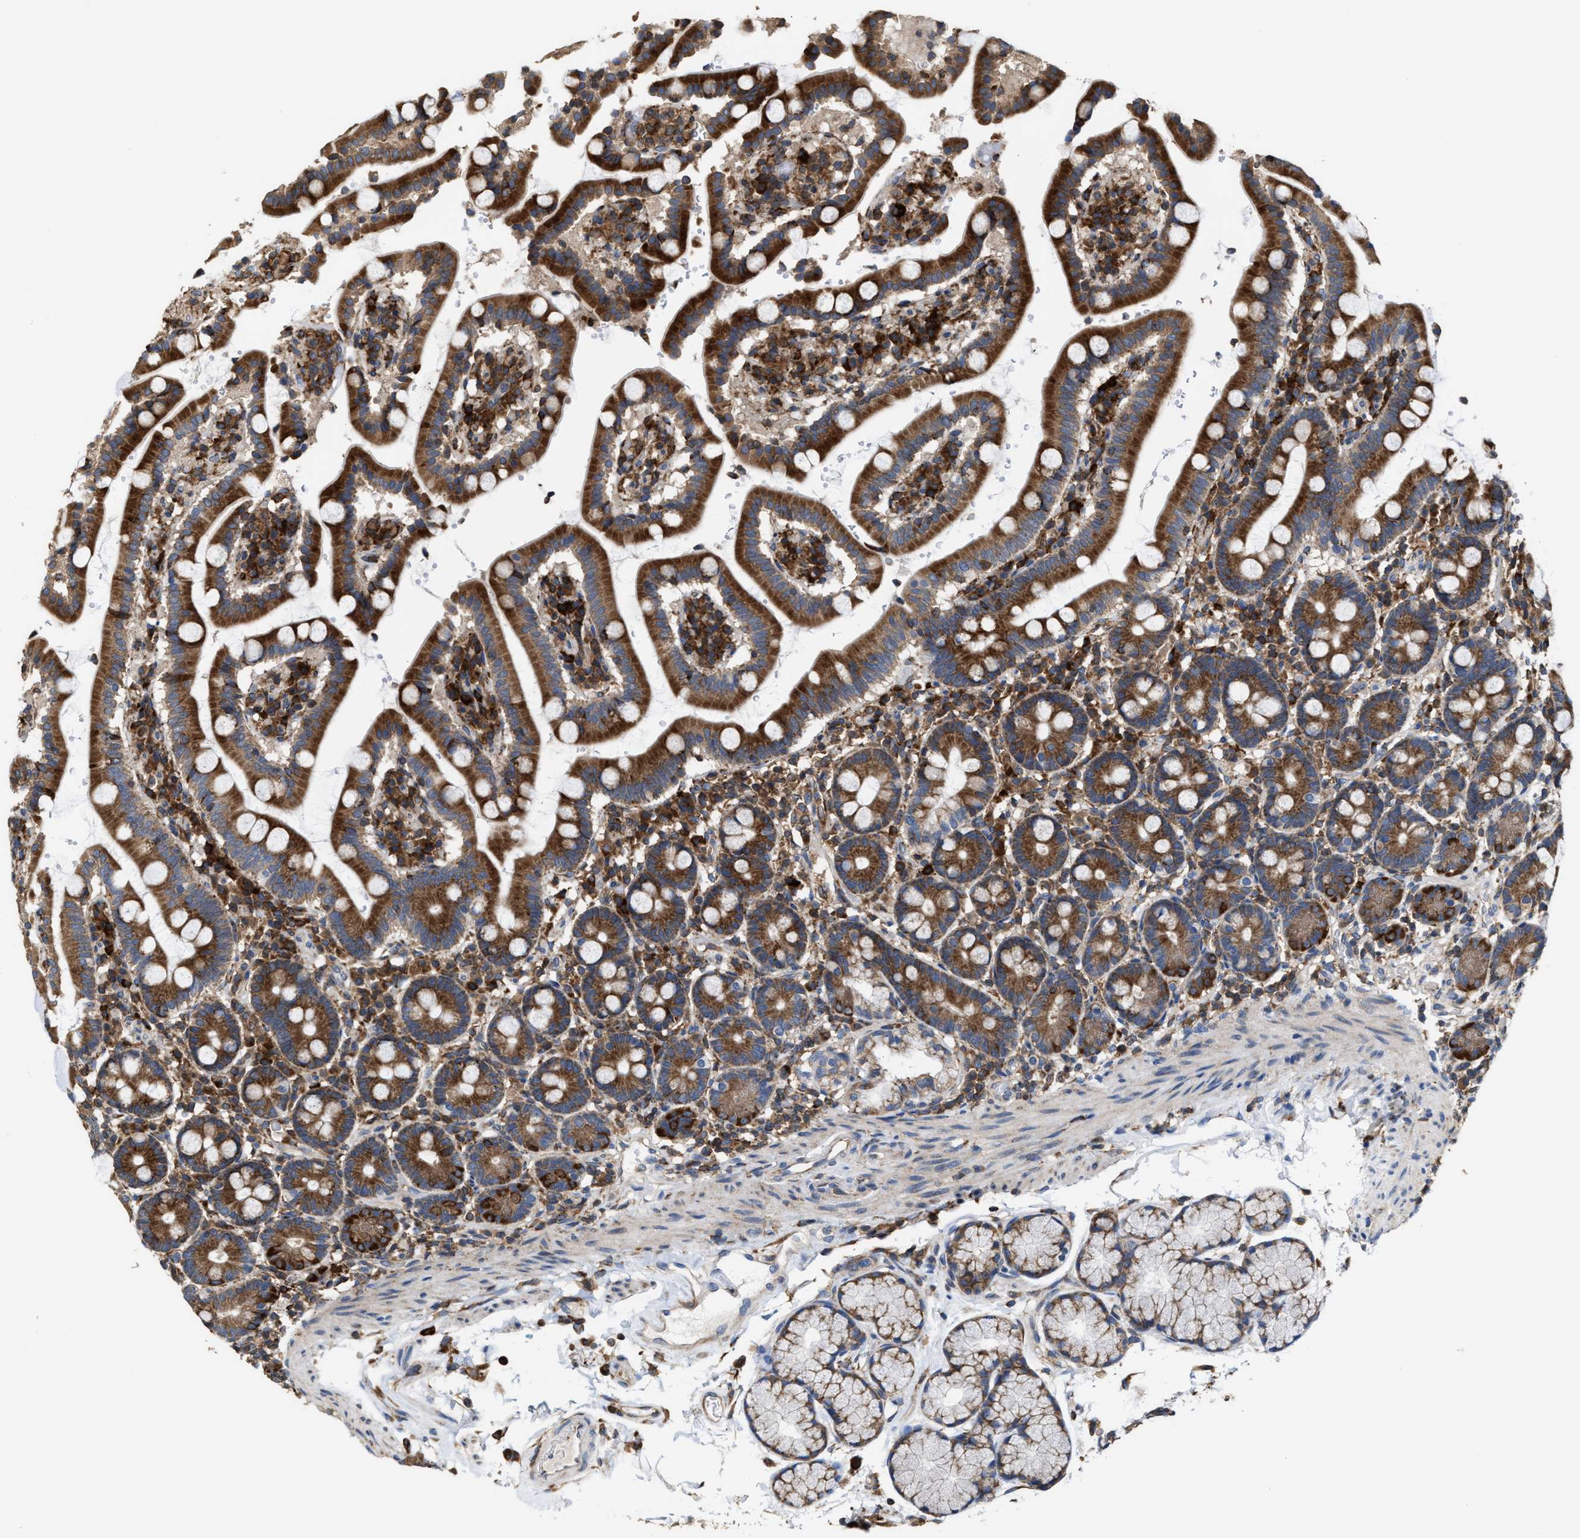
{"staining": {"intensity": "strong", "quantity": ">75%", "location": "cytoplasmic/membranous"}, "tissue": "duodenum", "cell_type": "Glandular cells", "image_type": "normal", "snomed": [{"axis": "morphology", "description": "Normal tissue, NOS"}, {"axis": "topography", "description": "Small intestine, NOS"}], "caption": "Immunohistochemistry (IHC) micrograph of unremarkable duodenum: duodenum stained using IHC reveals high levels of strong protein expression localized specifically in the cytoplasmic/membranous of glandular cells, appearing as a cytoplasmic/membranous brown color.", "gene": "FGD3", "patient": {"sex": "female", "age": 71}}